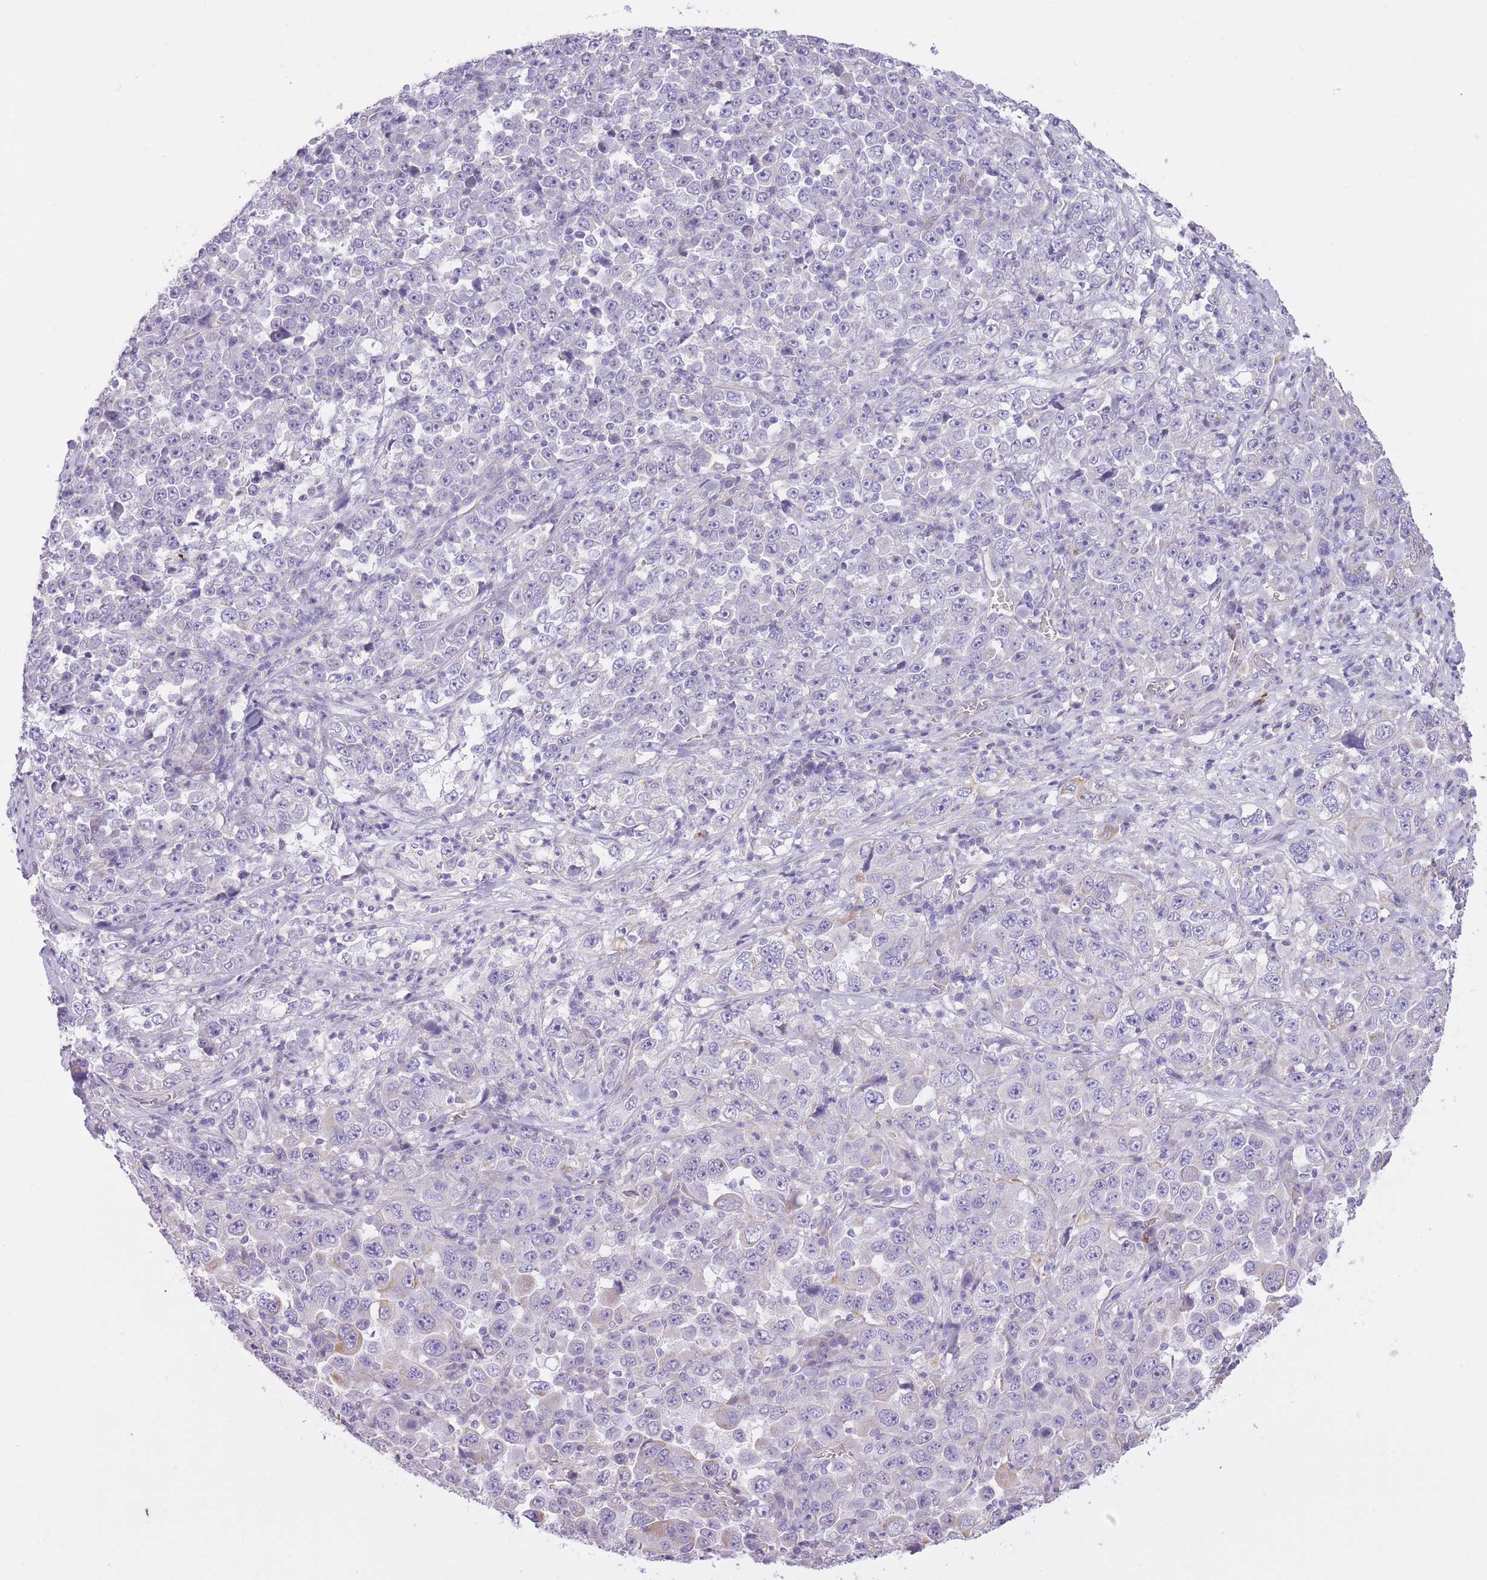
{"staining": {"intensity": "negative", "quantity": "none", "location": "none"}, "tissue": "stomach cancer", "cell_type": "Tumor cells", "image_type": "cancer", "snomed": [{"axis": "morphology", "description": "Normal tissue, NOS"}, {"axis": "morphology", "description": "Adenocarcinoma, NOS"}, {"axis": "topography", "description": "Stomach, upper"}, {"axis": "topography", "description": "Stomach"}], "caption": "Tumor cells show no significant expression in adenocarcinoma (stomach).", "gene": "REV1", "patient": {"sex": "male", "age": 59}}